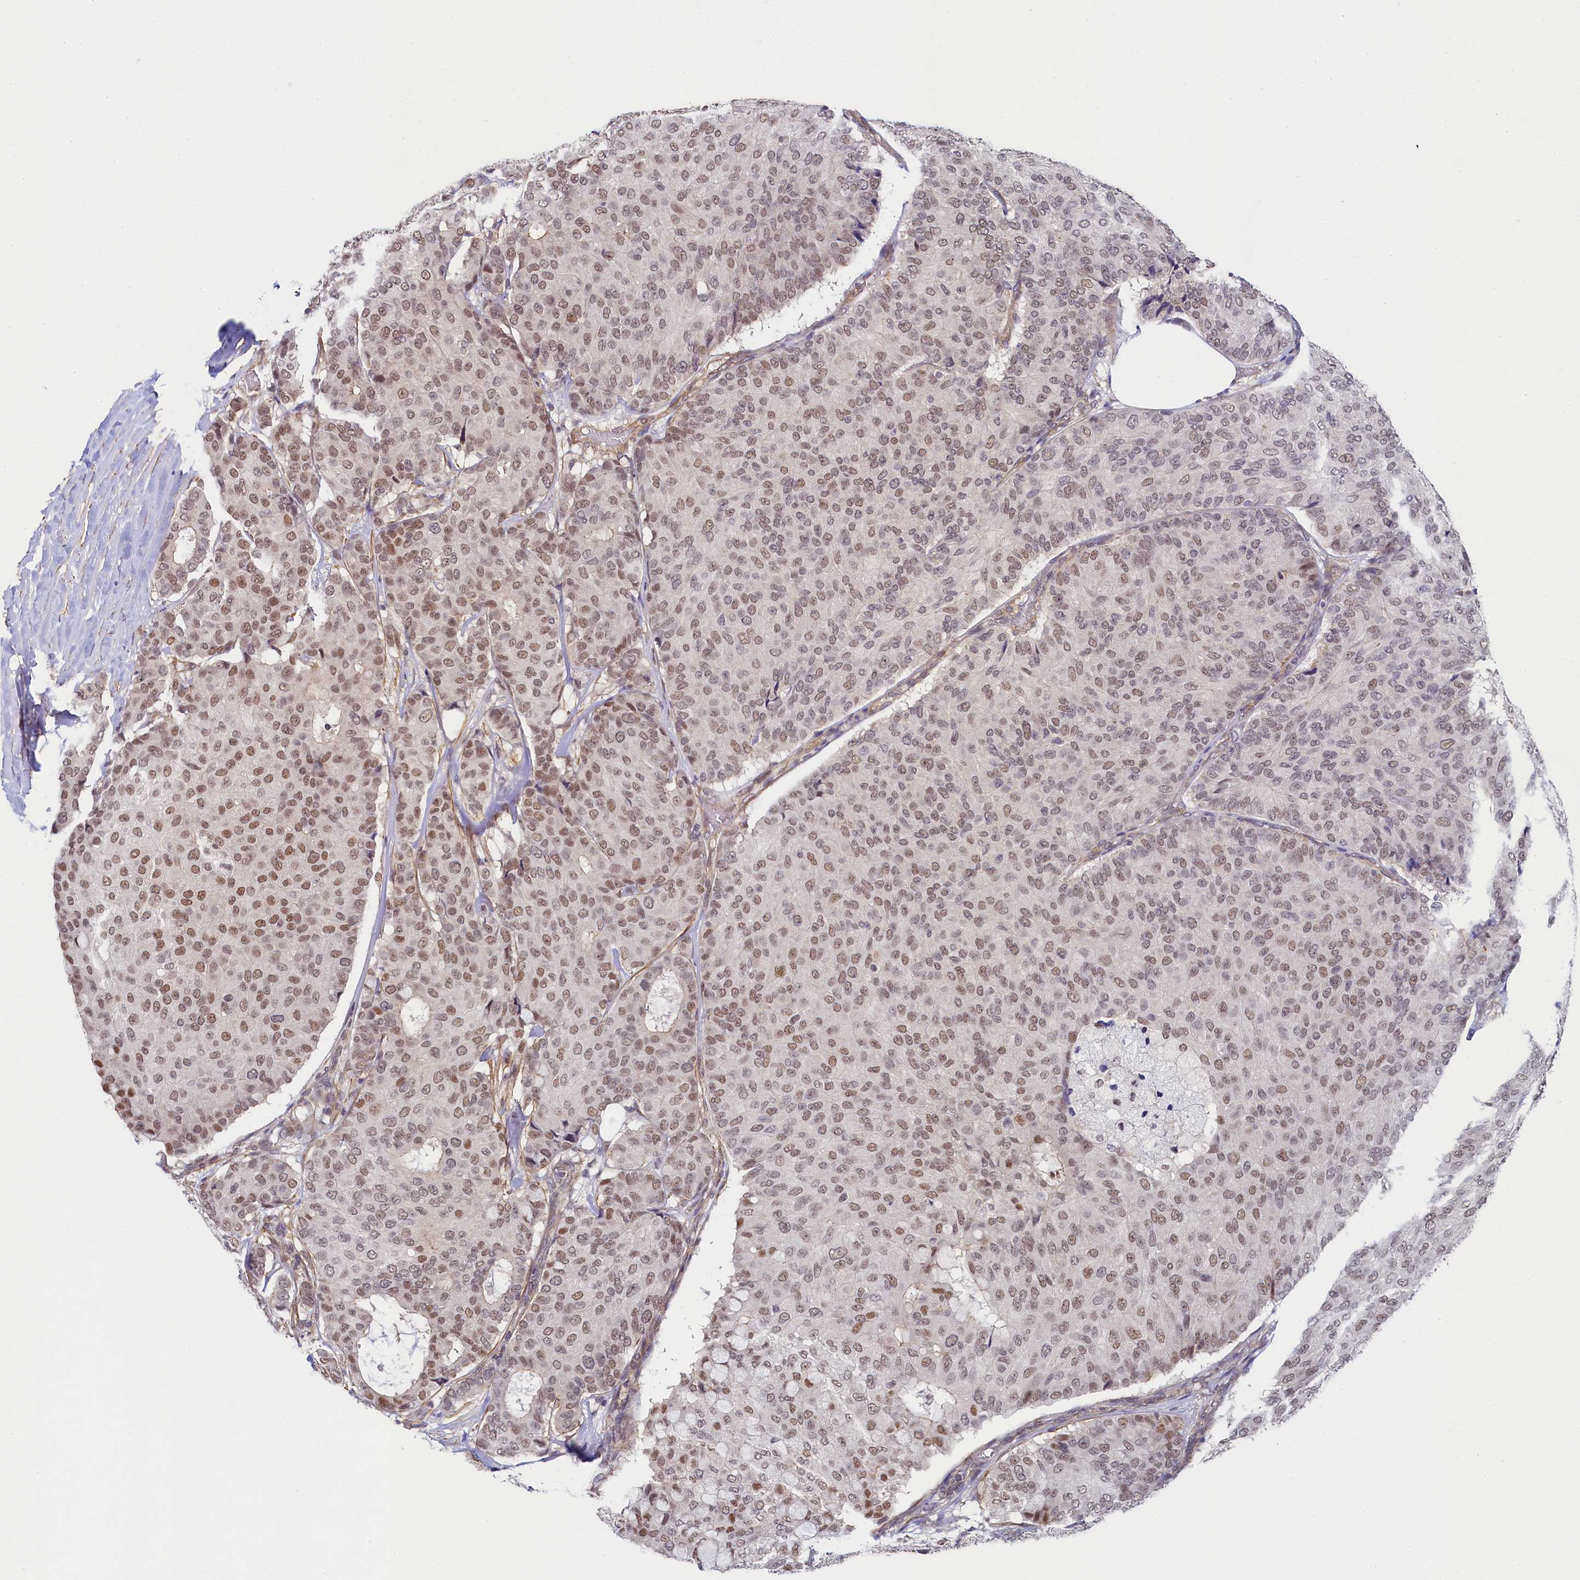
{"staining": {"intensity": "moderate", "quantity": ">75%", "location": "nuclear"}, "tissue": "breast cancer", "cell_type": "Tumor cells", "image_type": "cancer", "snomed": [{"axis": "morphology", "description": "Duct carcinoma"}, {"axis": "topography", "description": "Breast"}], "caption": "Tumor cells reveal moderate nuclear positivity in approximately >75% of cells in breast cancer (infiltrating ductal carcinoma). Using DAB (3,3'-diaminobenzidine) (brown) and hematoxylin (blue) stains, captured at high magnification using brightfield microscopy.", "gene": "INTS14", "patient": {"sex": "female", "age": 75}}